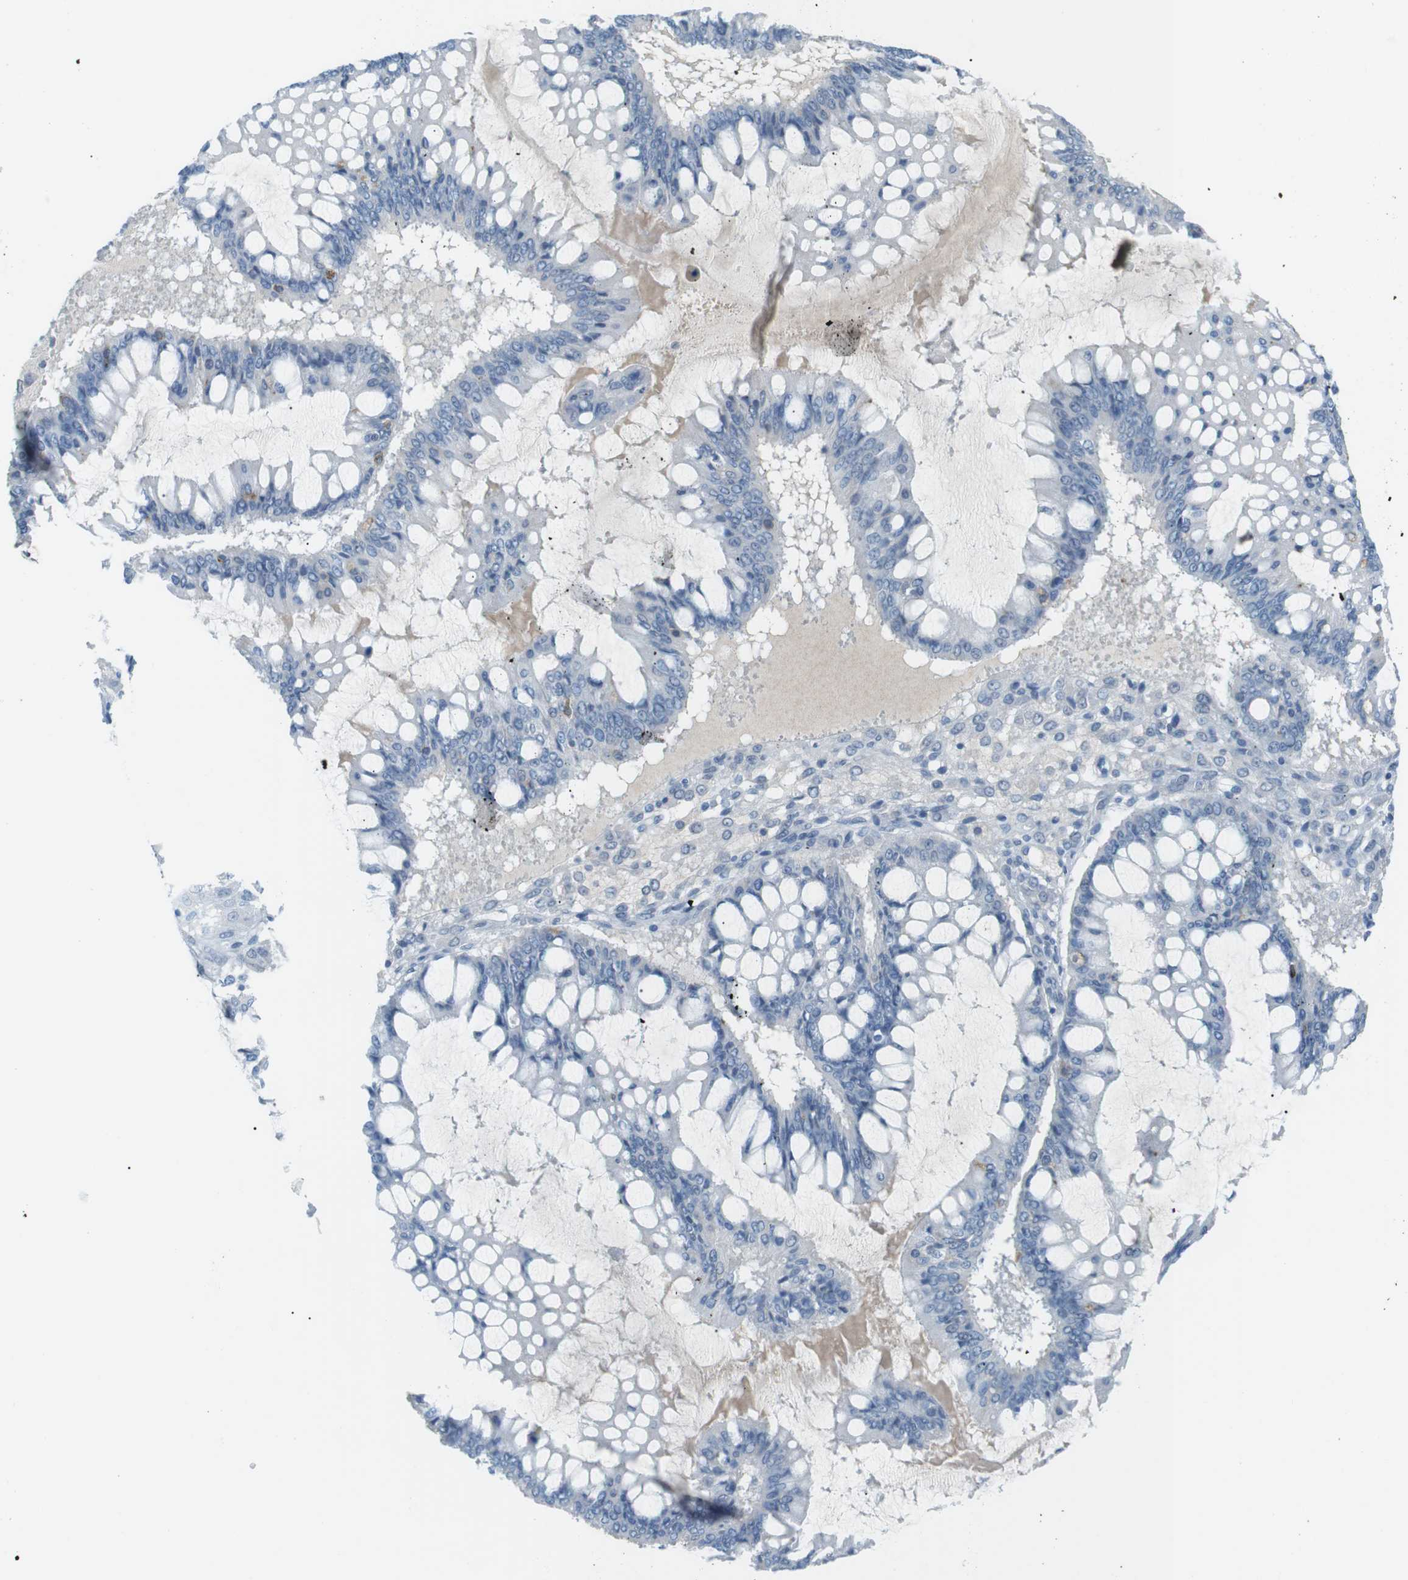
{"staining": {"intensity": "negative", "quantity": "none", "location": "none"}, "tissue": "ovarian cancer", "cell_type": "Tumor cells", "image_type": "cancer", "snomed": [{"axis": "morphology", "description": "Cystadenocarcinoma, mucinous, NOS"}, {"axis": "topography", "description": "Ovary"}], "caption": "Tumor cells are negative for brown protein staining in ovarian cancer (mucinous cystadenocarcinoma).", "gene": "AZGP1", "patient": {"sex": "female", "age": 73}}